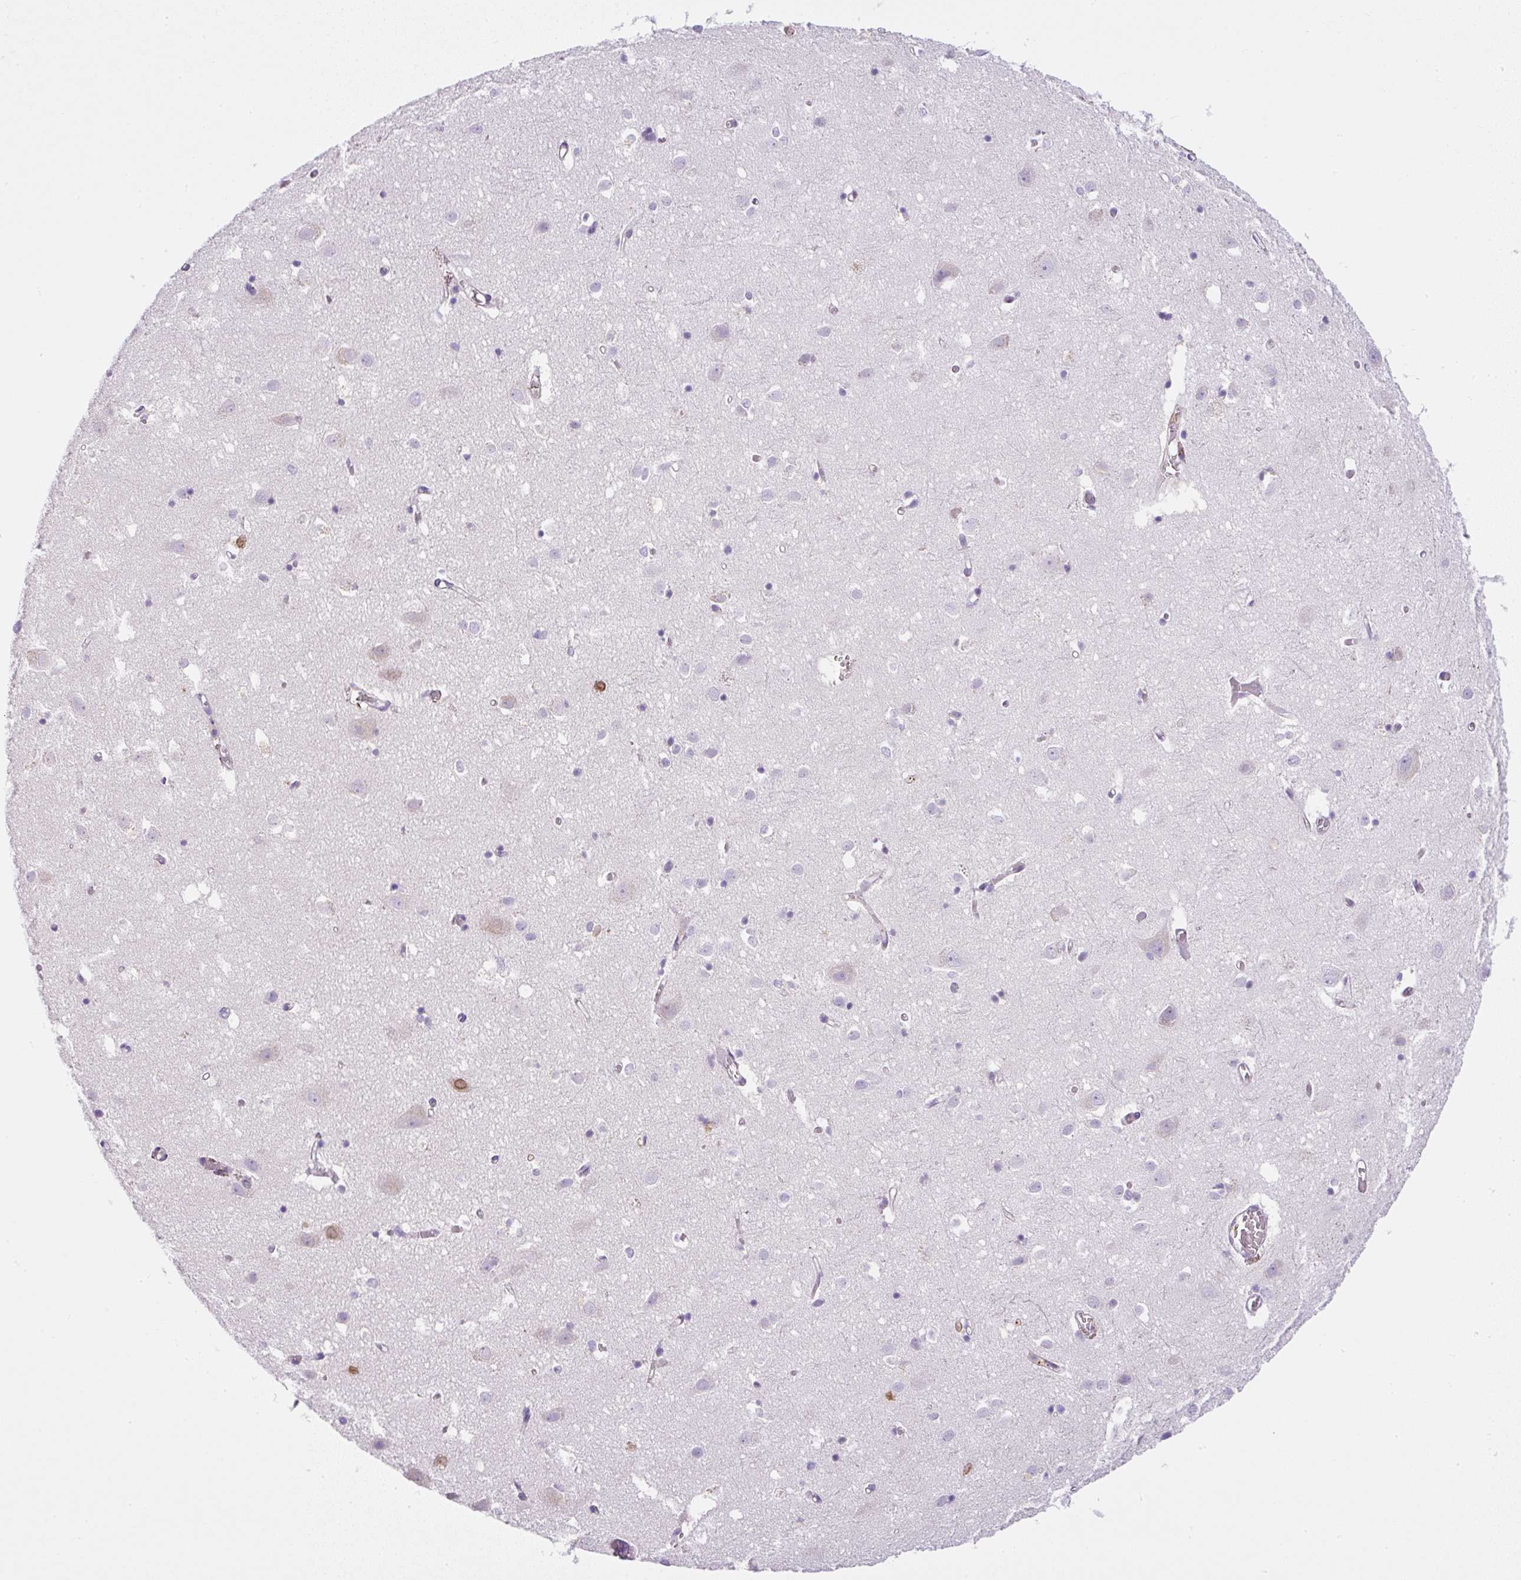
{"staining": {"intensity": "negative", "quantity": "none", "location": "none"}, "tissue": "cerebral cortex", "cell_type": "Endothelial cells", "image_type": "normal", "snomed": [{"axis": "morphology", "description": "Normal tissue, NOS"}, {"axis": "topography", "description": "Cerebral cortex"}], "caption": "DAB immunohistochemical staining of normal cerebral cortex exhibits no significant staining in endothelial cells.", "gene": "PIP5KL1", "patient": {"sex": "male", "age": 70}}